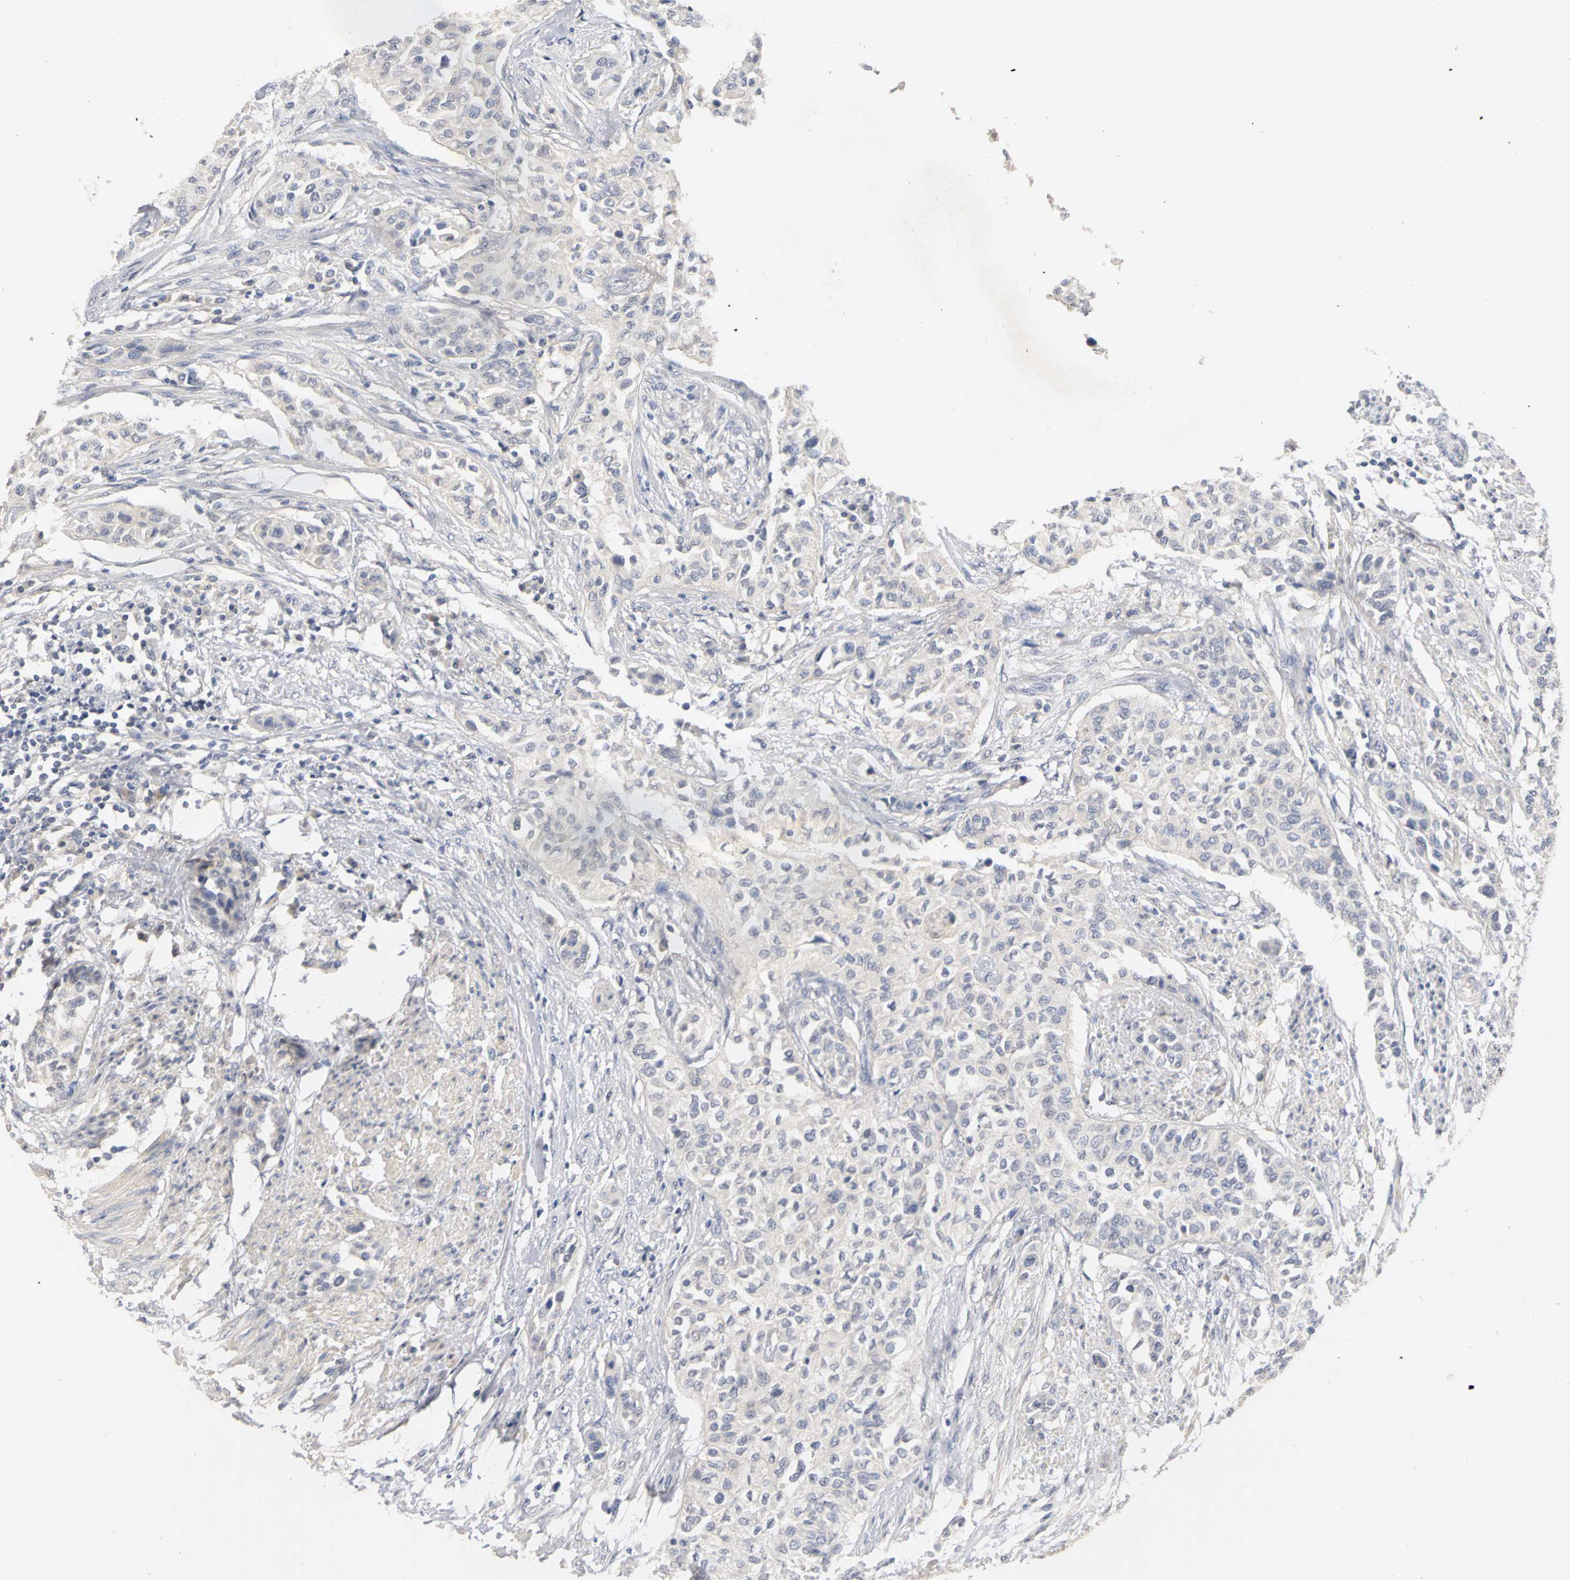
{"staining": {"intensity": "negative", "quantity": "none", "location": "none"}, "tissue": "urothelial cancer", "cell_type": "Tumor cells", "image_type": "cancer", "snomed": [{"axis": "morphology", "description": "Urothelial carcinoma, High grade"}, {"axis": "topography", "description": "Urinary bladder"}], "caption": "A photomicrograph of urothelial carcinoma (high-grade) stained for a protein exhibits no brown staining in tumor cells. The staining was performed using DAB to visualize the protein expression in brown, while the nuclei were stained in blue with hematoxylin (Magnification: 20x).", "gene": "PGR", "patient": {"sex": "male", "age": 74}}